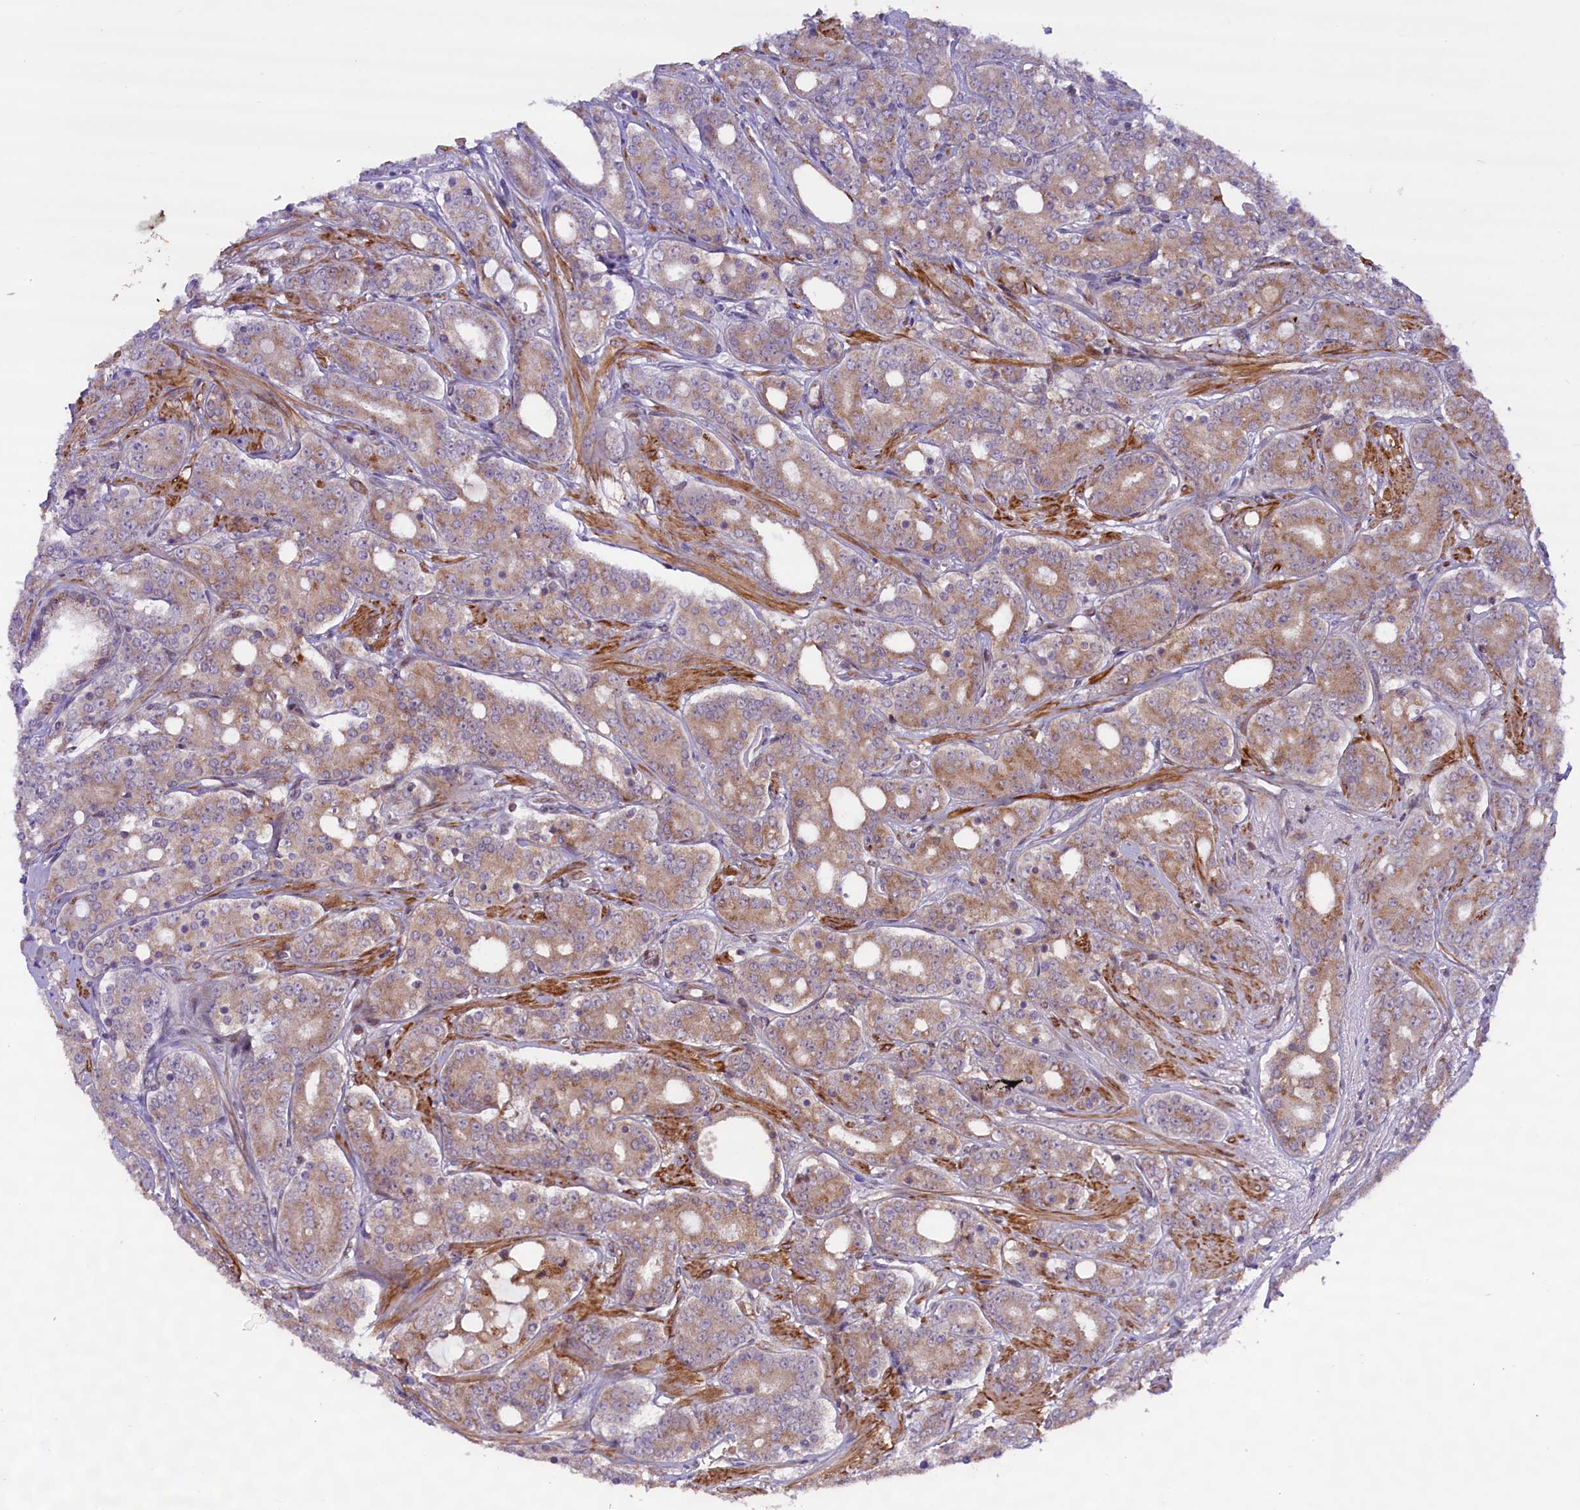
{"staining": {"intensity": "moderate", "quantity": "25%-75%", "location": "cytoplasmic/membranous"}, "tissue": "prostate cancer", "cell_type": "Tumor cells", "image_type": "cancer", "snomed": [{"axis": "morphology", "description": "Adenocarcinoma, High grade"}, {"axis": "topography", "description": "Prostate"}], "caption": "A brown stain labels moderate cytoplasmic/membranous positivity of a protein in prostate cancer (high-grade adenocarcinoma) tumor cells.", "gene": "HDAC5", "patient": {"sex": "male", "age": 62}}